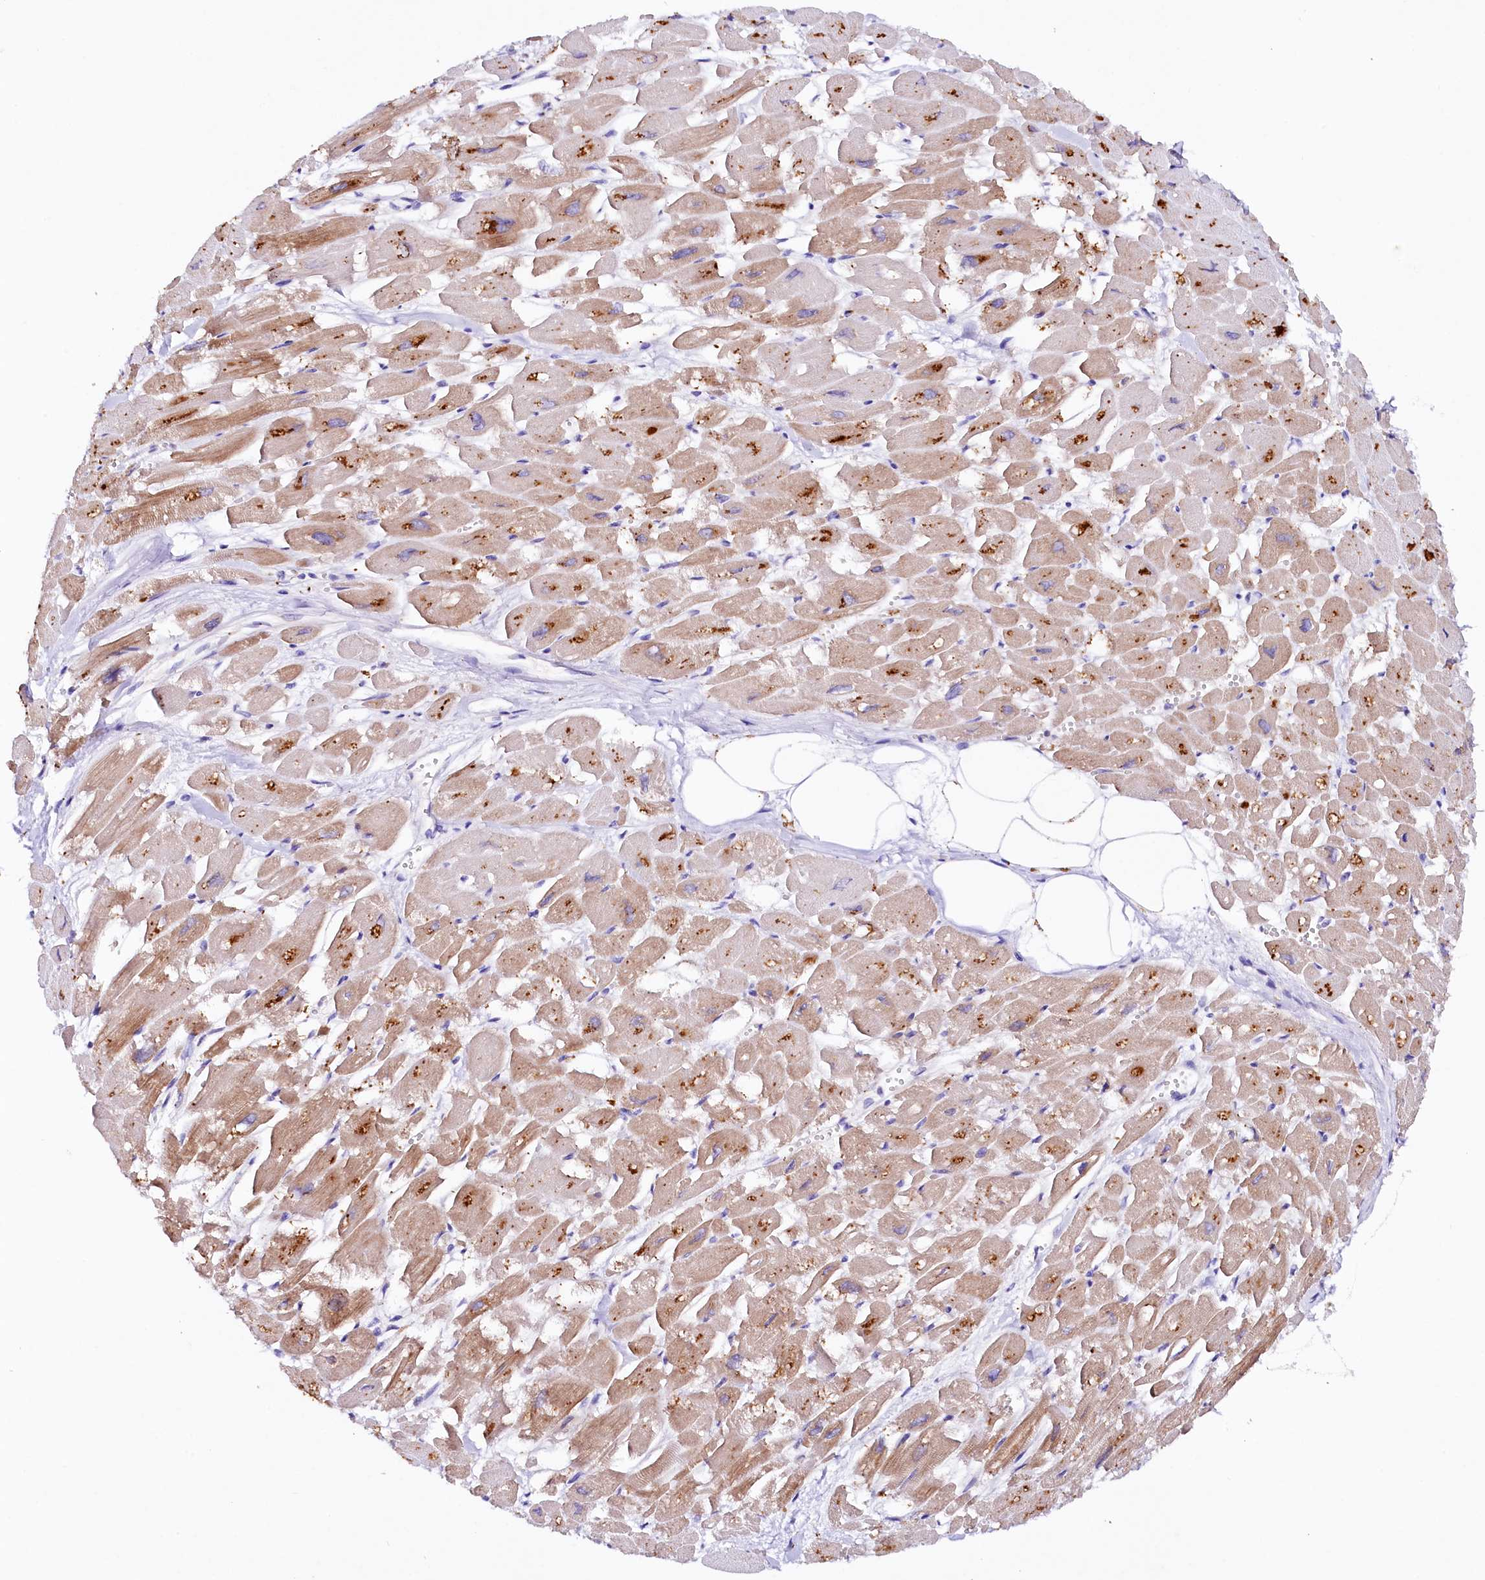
{"staining": {"intensity": "moderate", "quantity": "25%-75%", "location": "cytoplasmic/membranous"}, "tissue": "heart muscle", "cell_type": "Cardiomyocytes", "image_type": "normal", "snomed": [{"axis": "morphology", "description": "Normal tissue, NOS"}, {"axis": "topography", "description": "Heart"}], "caption": "Immunohistochemical staining of benign heart muscle displays medium levels of moderate cytoplasmic/membranous expression in about 25%-75% of cardiomyocytes. The staining was performed using DAB (3,3'-diaminobenzidine) to visualize the protein expression in brown, while the nuclei were stained in blue with hematoxylin (Magnification: 20x).", "gene": "SACM1L", "patient": {"sex": "male", "age": 54}}